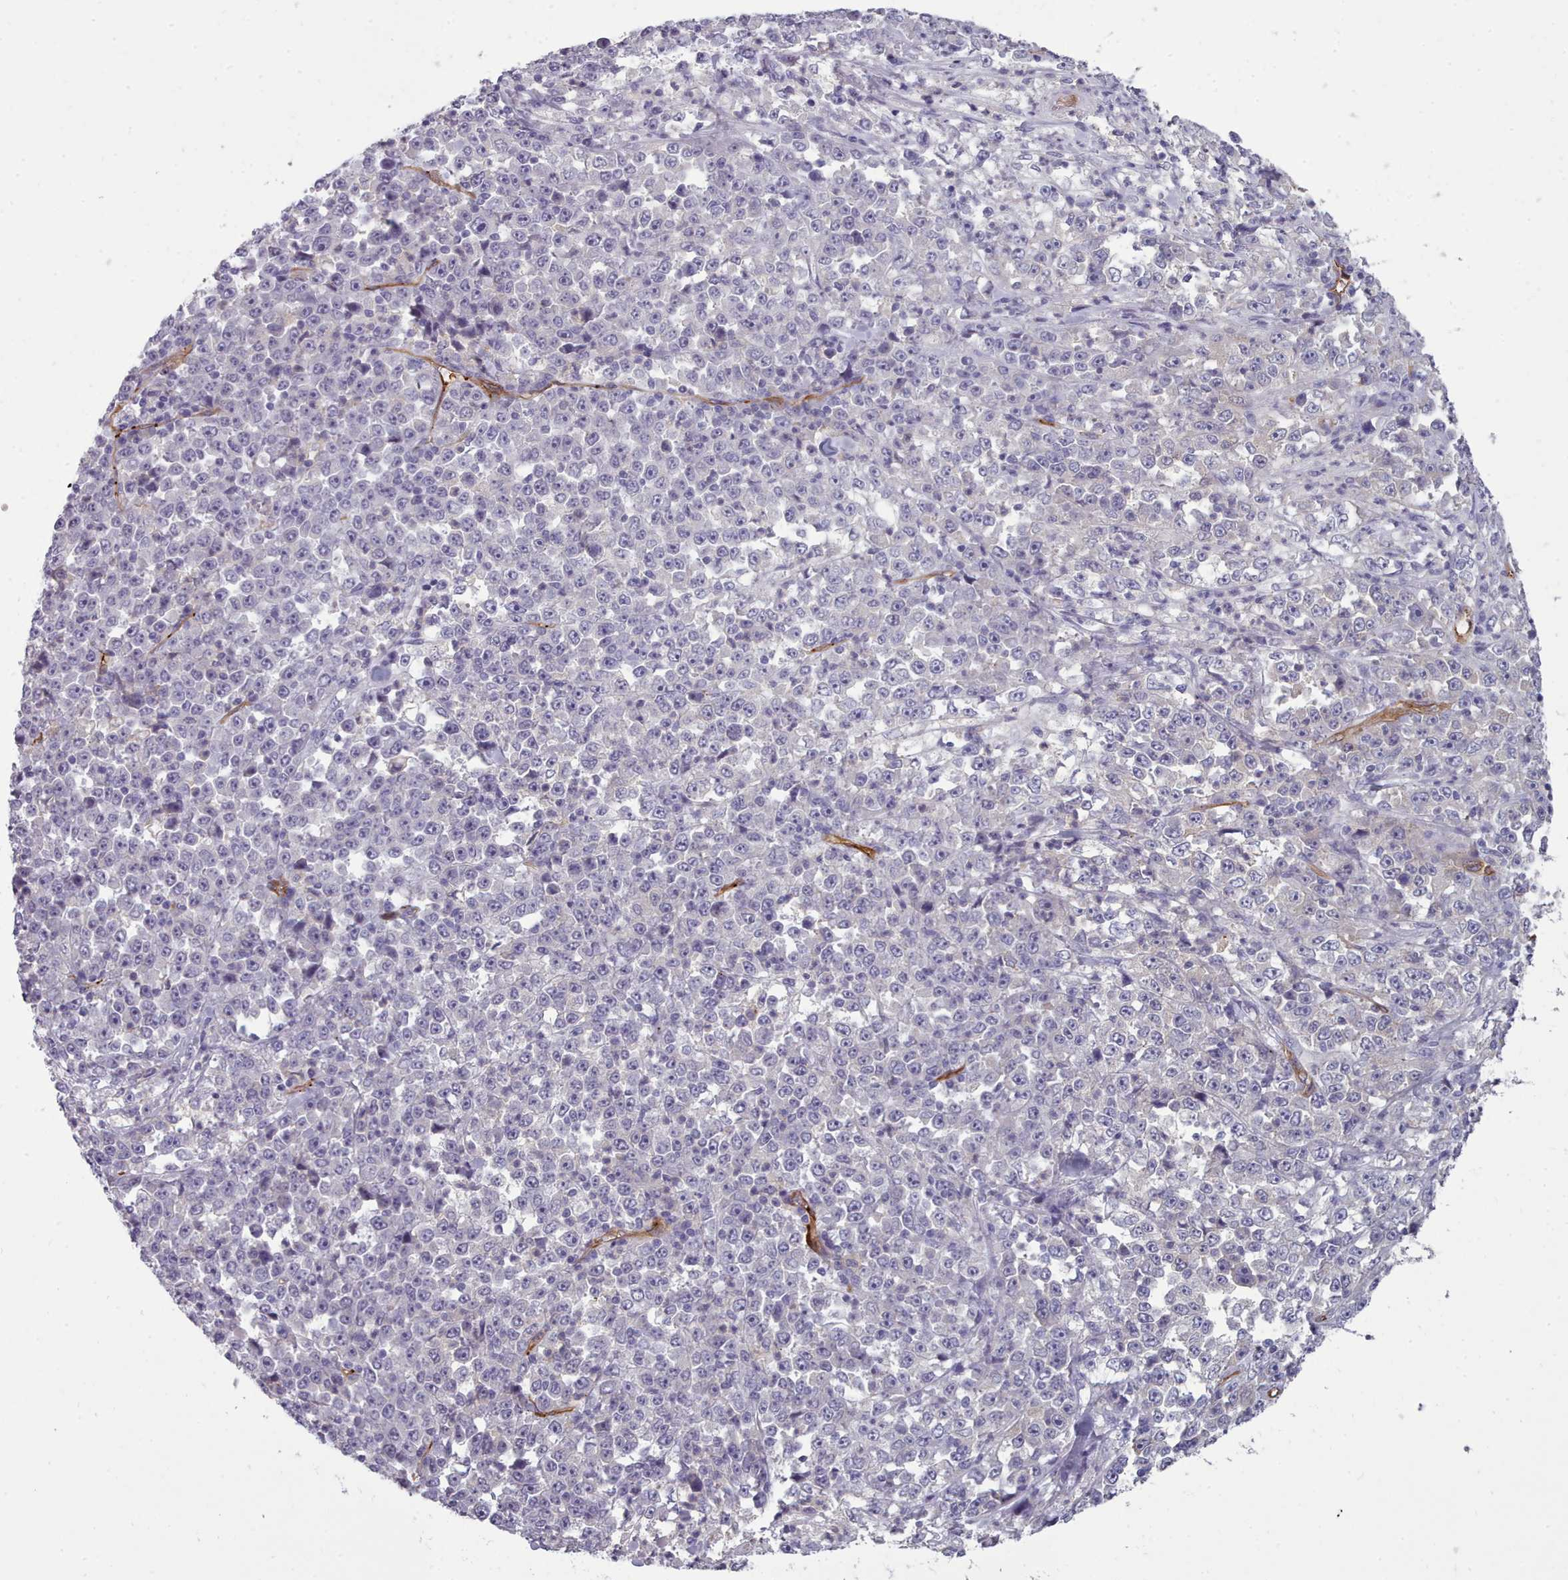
{"staining": {"intensity": "negative", "quantity": "none", "location": "none"}, "tissue": "stomach cancer", "cell_type": "Tumor cells", "image_type": "cancer", "snomed": [{"axis": "morphology", "description": "Normal tissue, NOS"}, {"axis": "morphology", "description": "Adenocarcinoma, NOS"}, {"axis": "topography", "description": "Stomach, upper"}, {"axis": "topography", "description": "Stomach"}], "caption": "Tumor cells show no significant protein expression in stomach cancer (adenocarcinoma).", "gene": "CD300LF", "patient": {"sex": "male", "age": 59}}